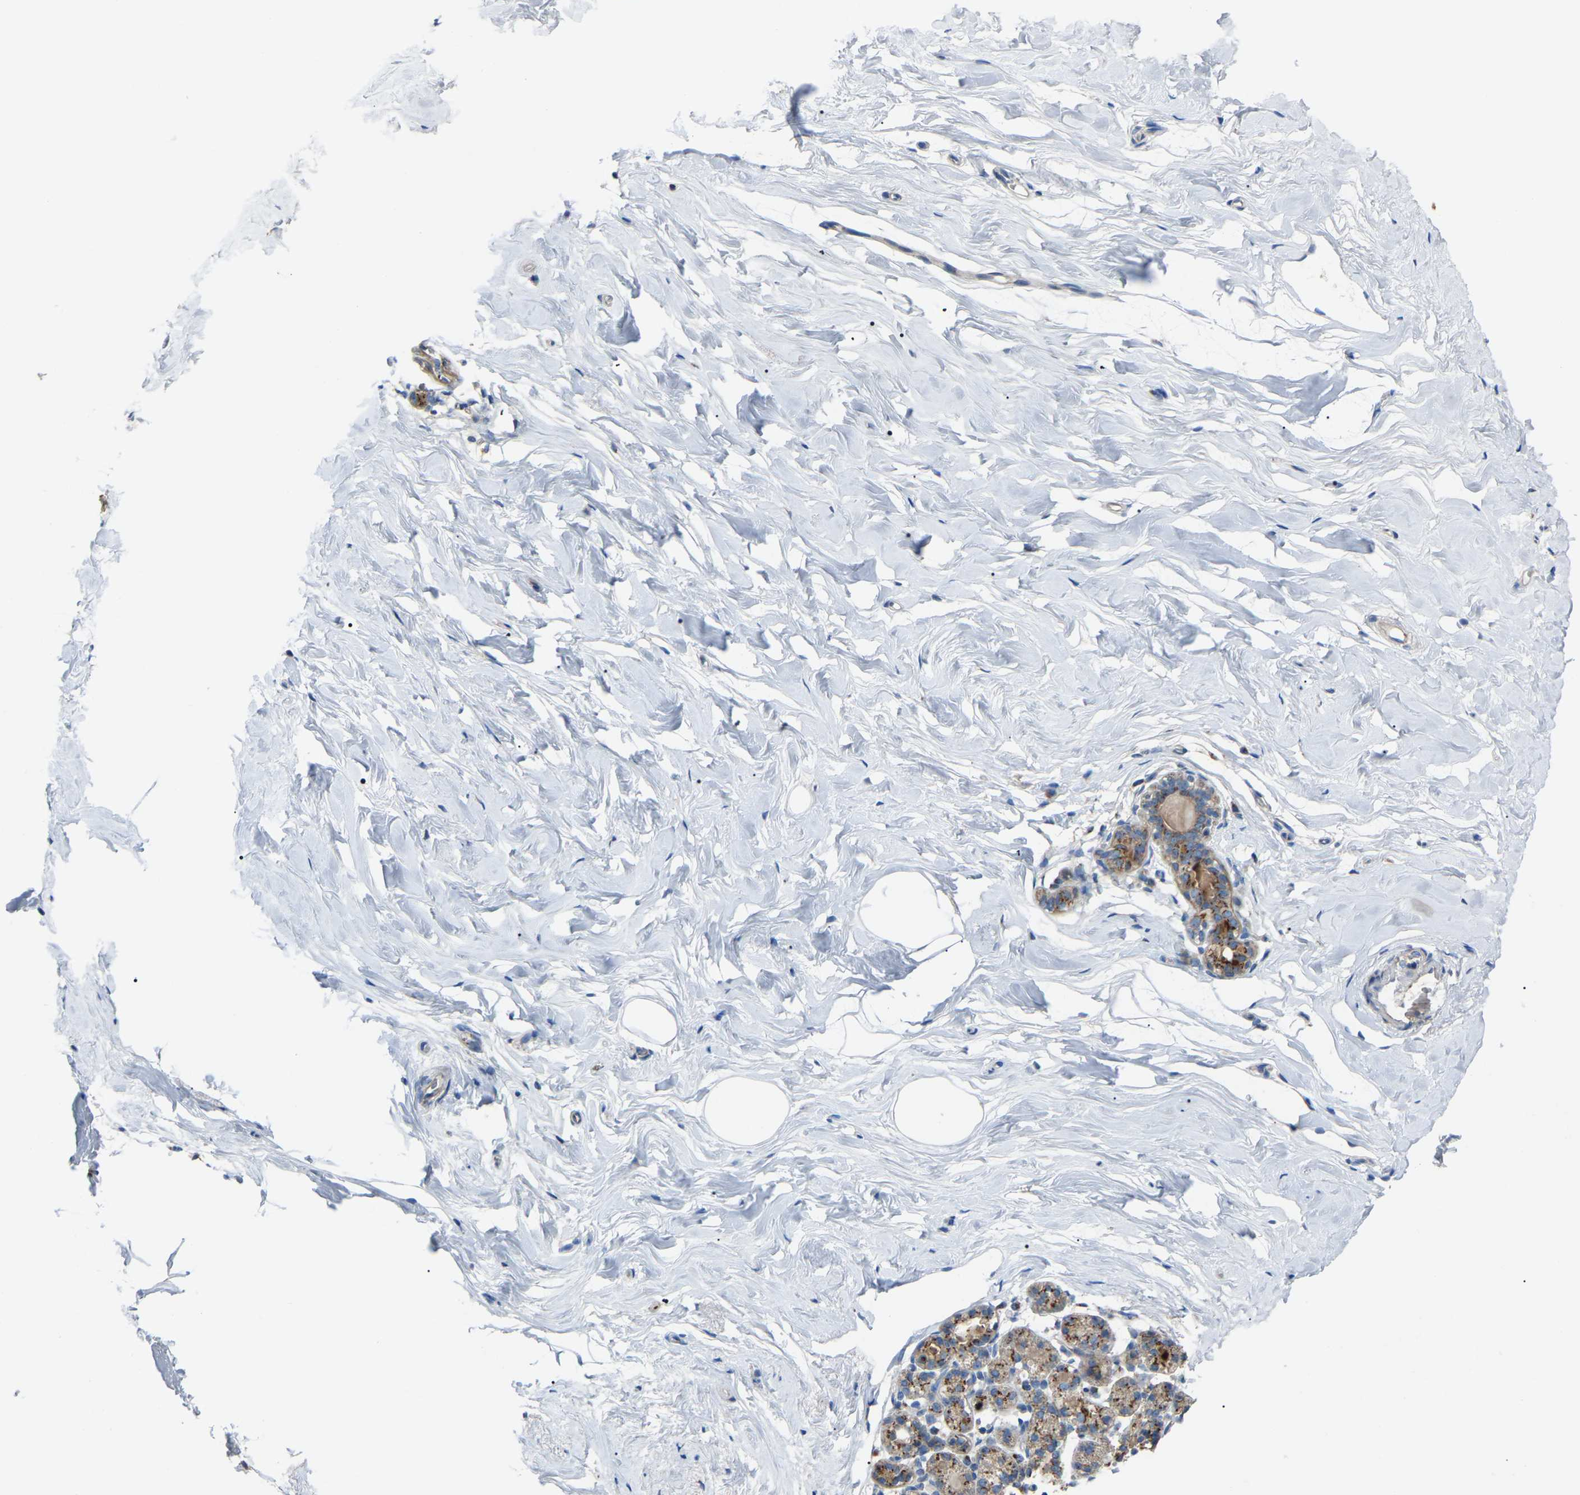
{"staining": {"intensity": "weak", "quantity": "25%-75%", "location": "cytoplasmic/membranous"}, "tissue": "breast", "cell_type": "Adipocytes", "image_type": "normal", "snomed": [{"axis": "morphology", "description": "Normal tissue, NOS"}, {"axis": "topography", "description": "Breast"}], "caption": "The immunohistochemical stain labels weak cytoplasmic/membranous staining in adipocytes of unremarkable breast. The protein of interest is shown in brown color, while the nuclei are stained blue.", "gene": "CANT1", "patient": {"sex": "female", "age": 62}}